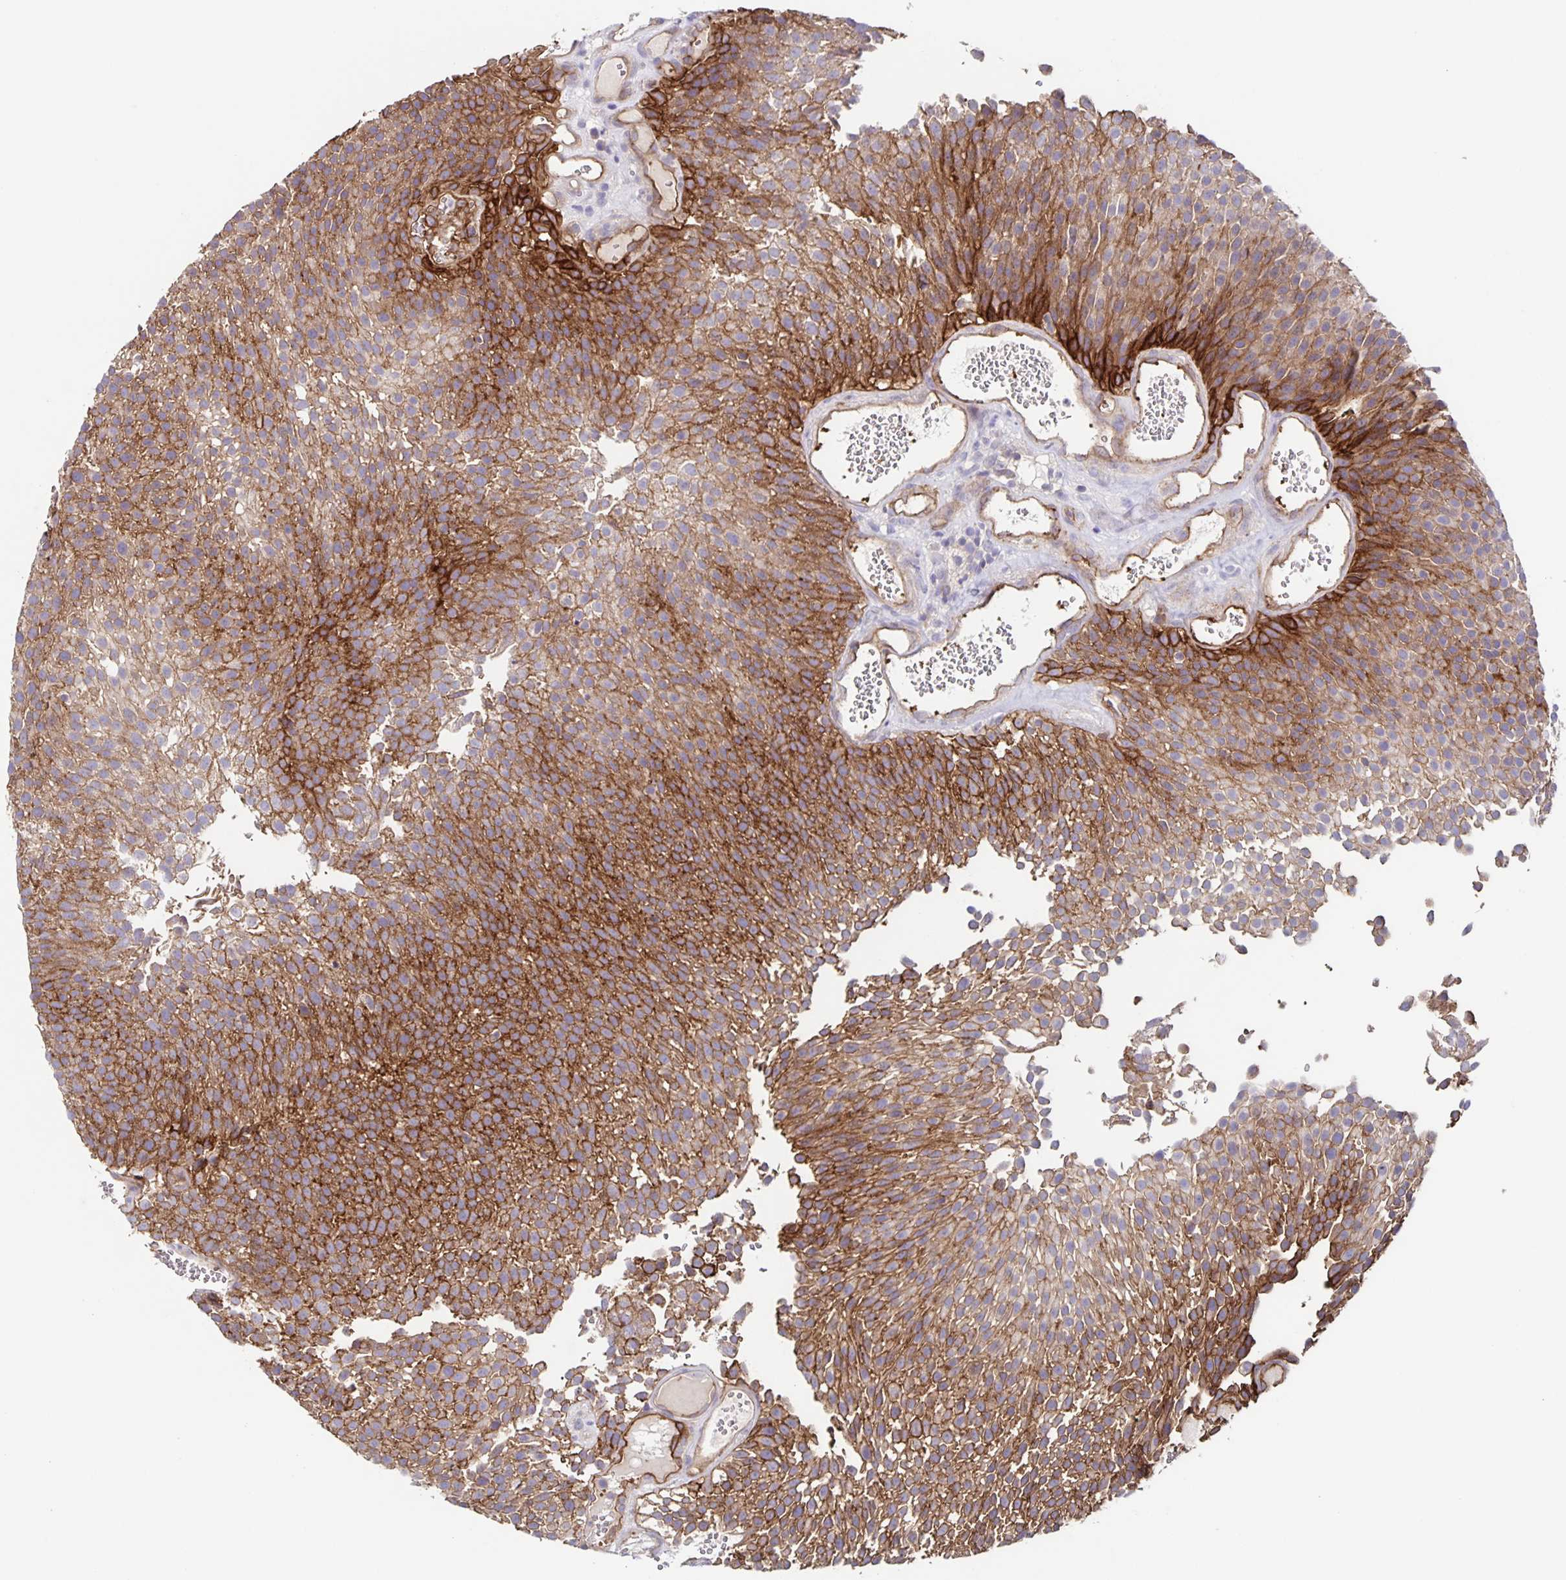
{"staining": {"intensity": "moderate", "quantity": "25%-75%", "location": "cytoplasmic/membranous"}, "tissue": "urothelial cancer", "cell_type": "Tumor cells", "image_type": "cancer", "snomed": [{"axis": "morphology", "description": "Urothelial carcinoma, Low grade"}, {"axis": "topography", "description": "Urinary bladder"}], "caption": "Brown immunohistochemical staining in urothelial cancer reveals moderate cytoplasmic/membranous staining in approximately 25%-75% of tumor cells.", "gene": "ITGA2", "patient": {"sex": "female", "age": 79}}